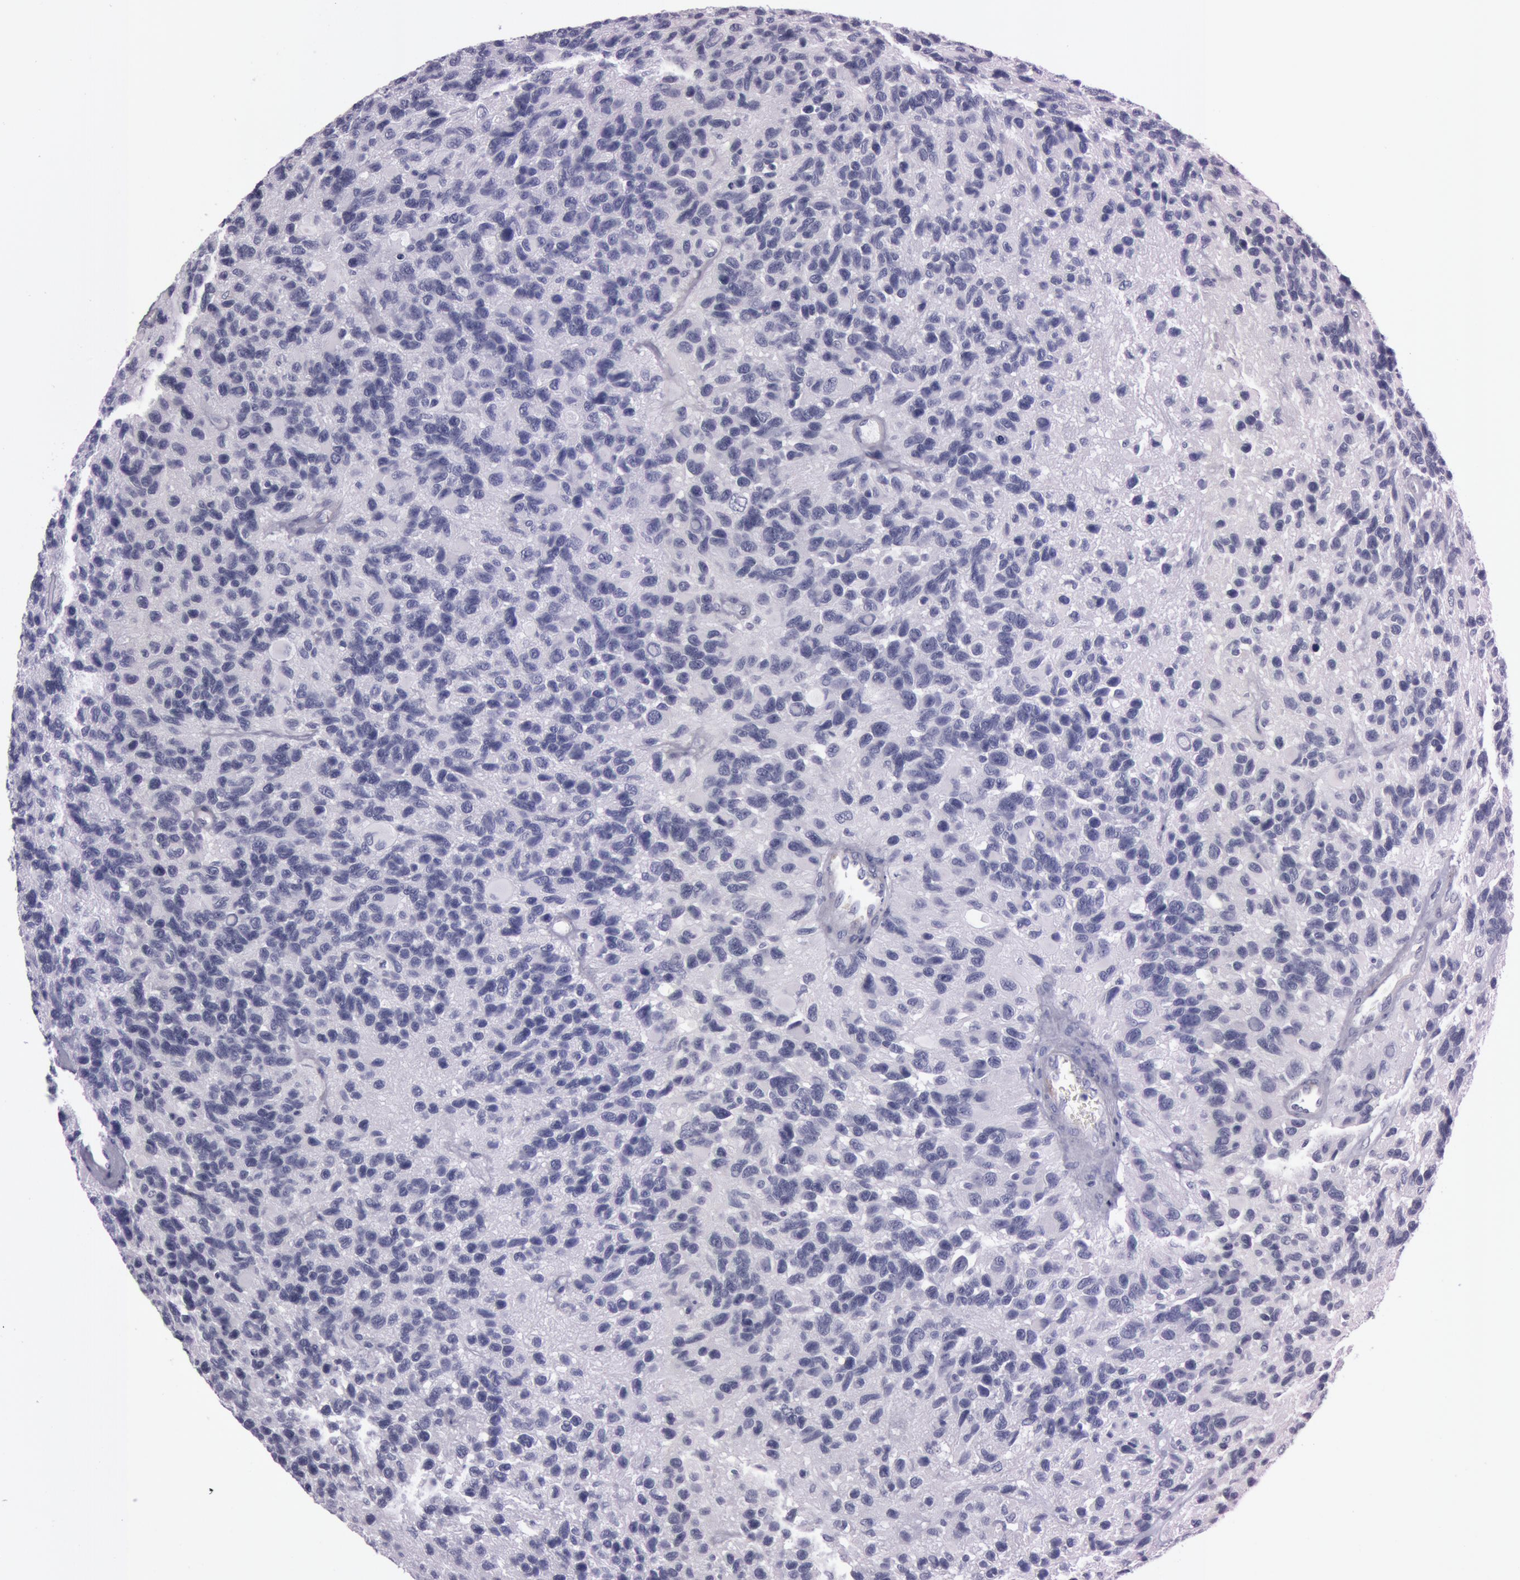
{"staining": {"intensity": "negative", "quantity": "none", "location": "none"}, "tissue": "glioma", "cell_type": "Tumor cells", "image_type": "cancer", "snomed": [{"axis": "morphology", "description": "Glioma, malignant, High grade"}, {"axis": "topography", "description": "Brain"}], "caption": "IHC photomicrograph of neoplastic tissue: glioma stained with DAB (3,3'-diaminobenzidine) shows no significant protein staining in tumor cells.", "gene": "FOLH1", "patient": {"sex": "male", "age": 77}}